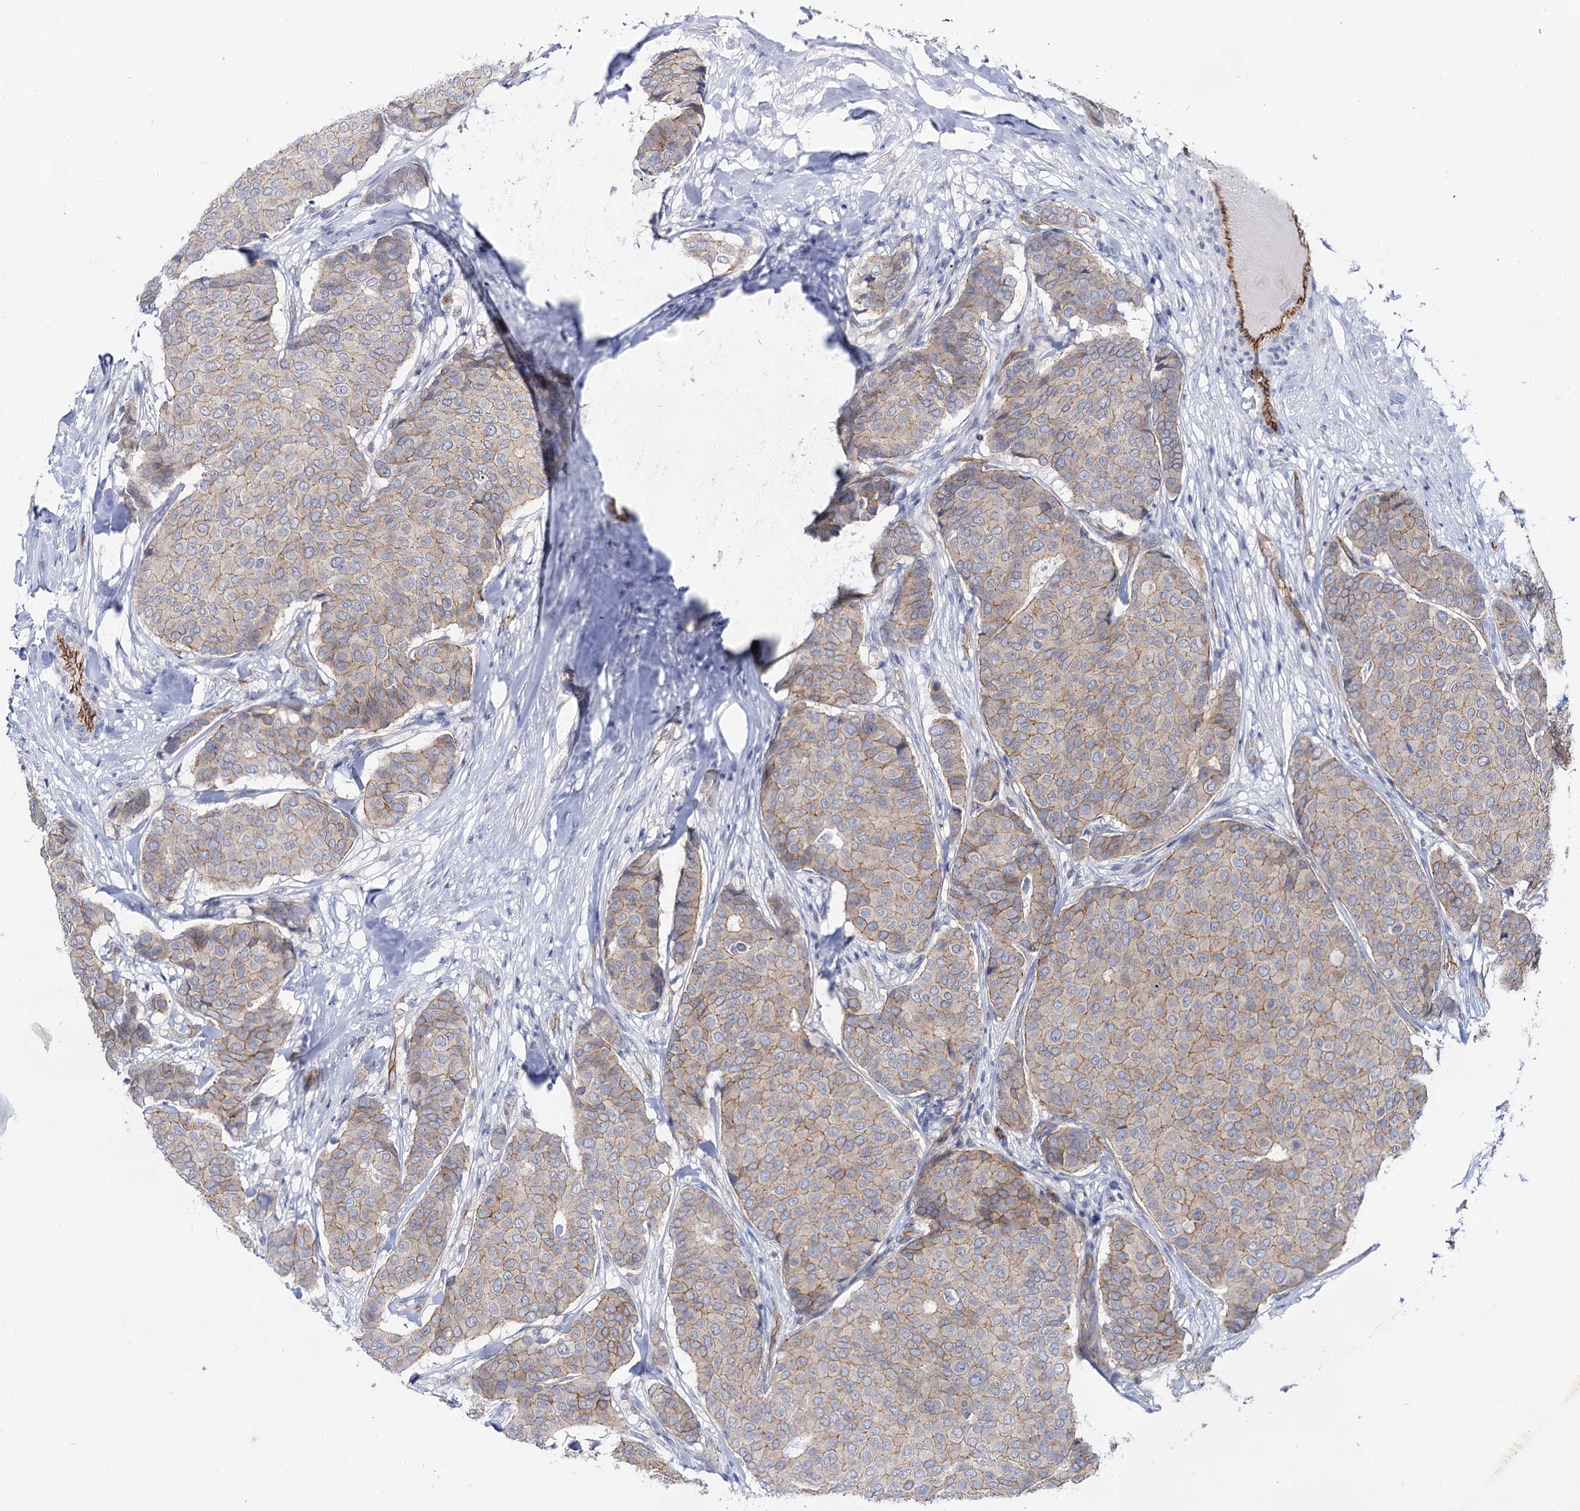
{"staining": {"intensity": "moderate", "quantity": "25%-75%", "location": "cytoplasmic/membranous"}, "tissue": "breast cancer", "cell_type": "Tumor cells", "image_type": "cancer", "snomed": [{"axis": "morphology", "description": "Duct carcinoma"}, {"axis": "topography", "description": "Breast"}], "caption": "The immunohistochemical stain highlights moderate cytoplasmic/membranous expression in tumor cells of infiltrating ductal carcinoma (breast) tissue.", "gene": "ABLIM1", "patient": {"sex": "female", "age": 75}}